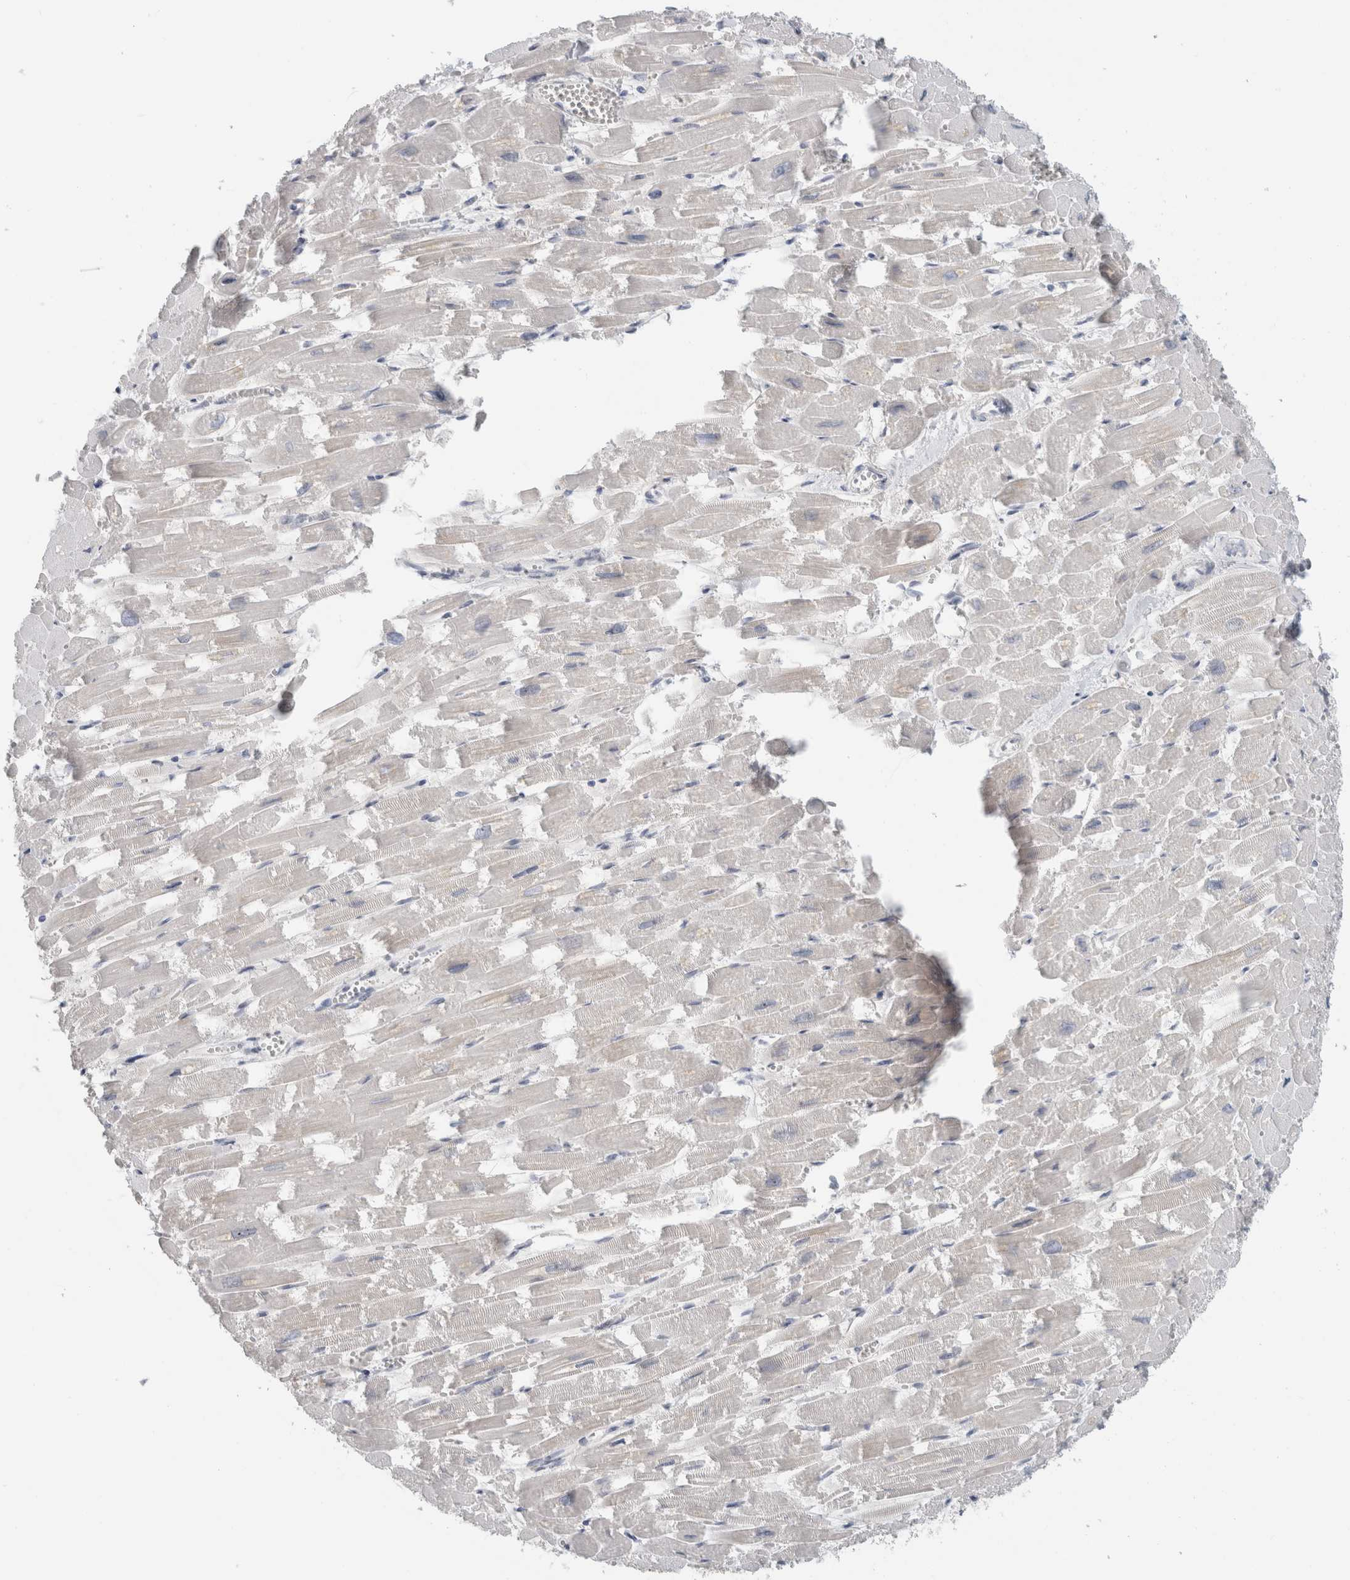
{"staining": {"intensity": "weak", "quantity": "<25%", "location": "cytoplasmic/membranous"}, "tissue": "heart muscle", "cell_type": "Cardiomyocytes", "image_type": "normal", "snomed": [{"axis": "morphology", "description": "Normal tissue, NOS"}, {"axis": "topography", "description": "Heart"}], "caption": "IHC photomicrograph of benign heart muscle: human heart muscle stained with DAB (3,3'-diaminobenzidine) displays no significant protein positivity in cardiomyocytes.", "gene": "FMR1NB", "patient": {"sex": "male", "age": 54}}